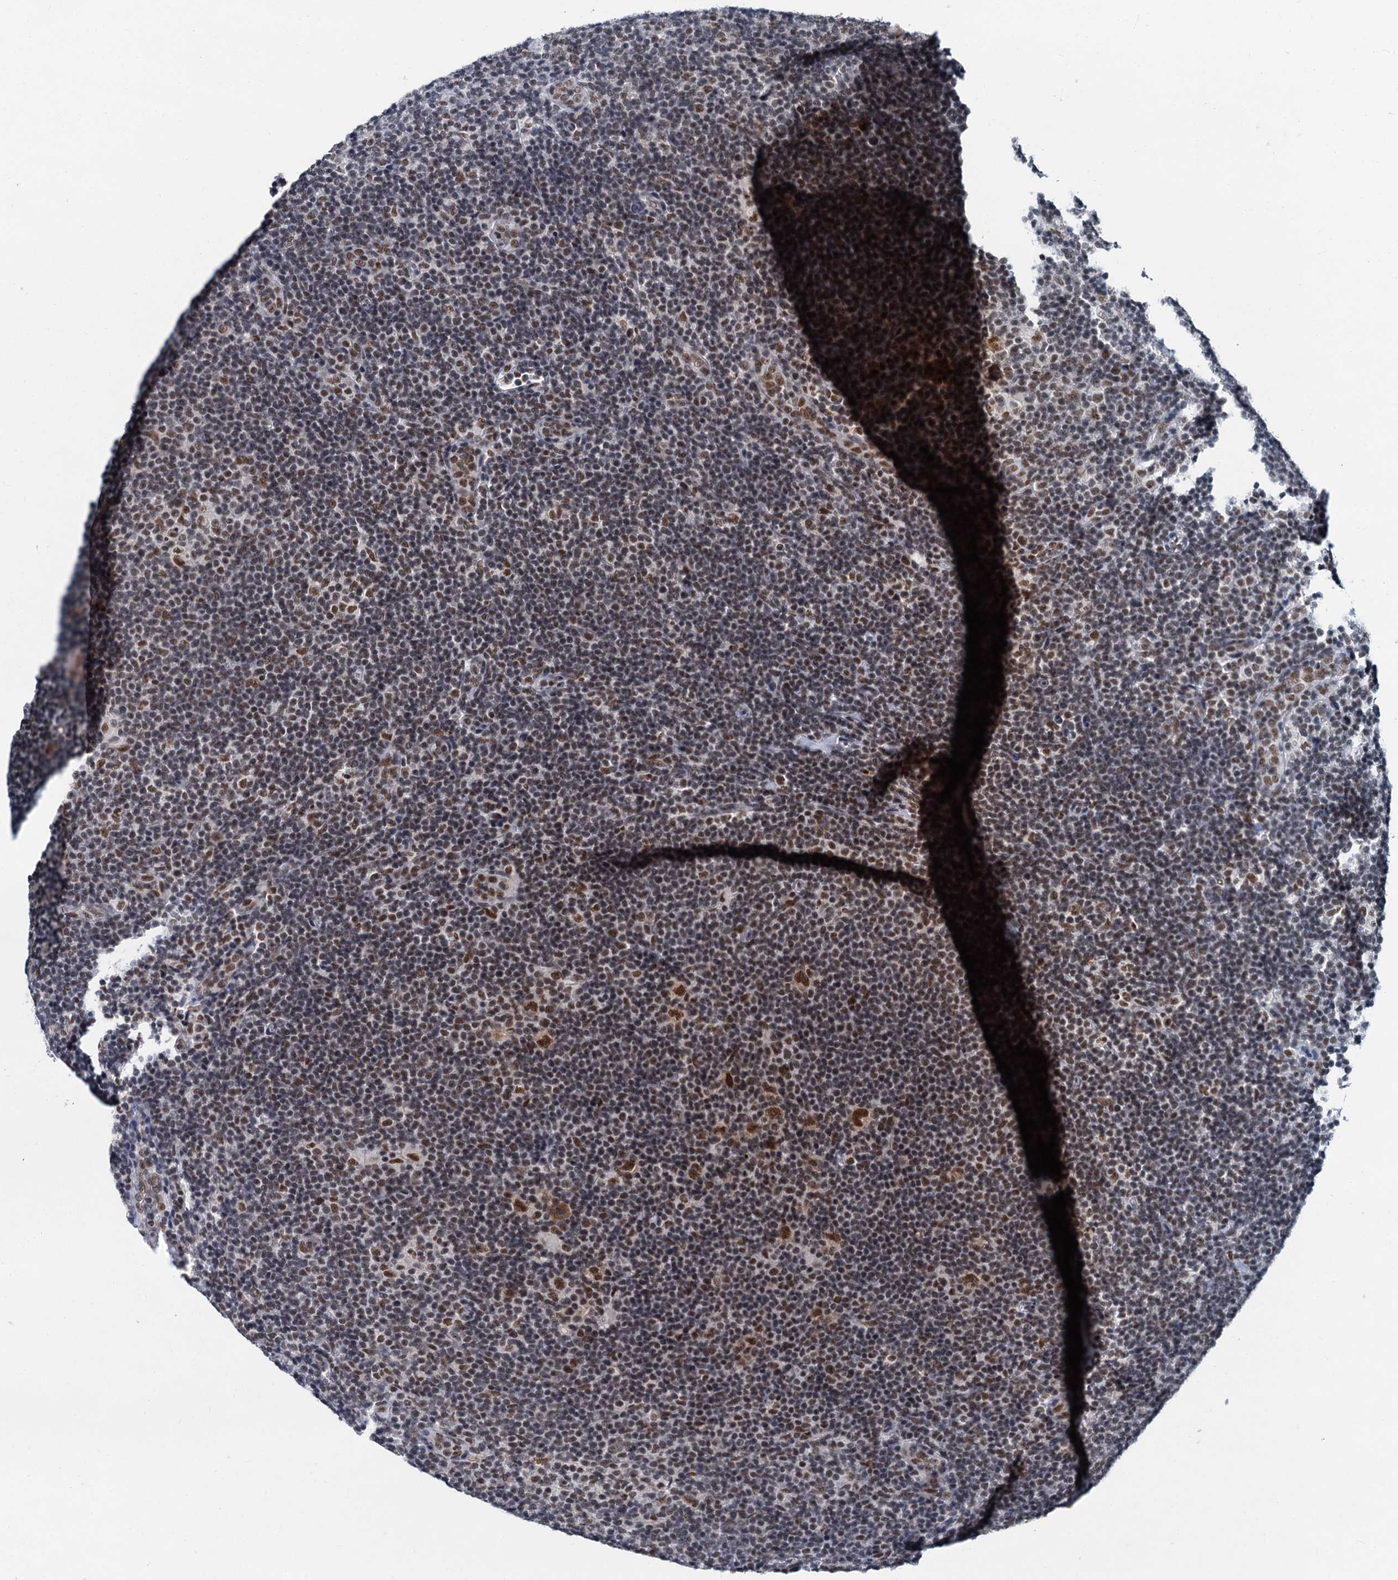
{"staining": {"intensity": "strong", "quantity": ">75%", "location": "nuclear"}, "tissue": "lymphoma", "cell_type": "Tumor cells", "image_type": "cancer", "snomed": [{"axis": "morphology", "description": "Hodgkin's disease, NOS"}, {"axis": "topography", "description": "Lymph node"}], "caption": "Immunohistochemical staining of lymphoma shows high levels of strong nuclear staining in approximately >75% of tumor cells. (DAB IHC with brightfield microscopy, high magnification).", "gene": "SNRPD1", "patient": {"sex": "female", "age": 57}}